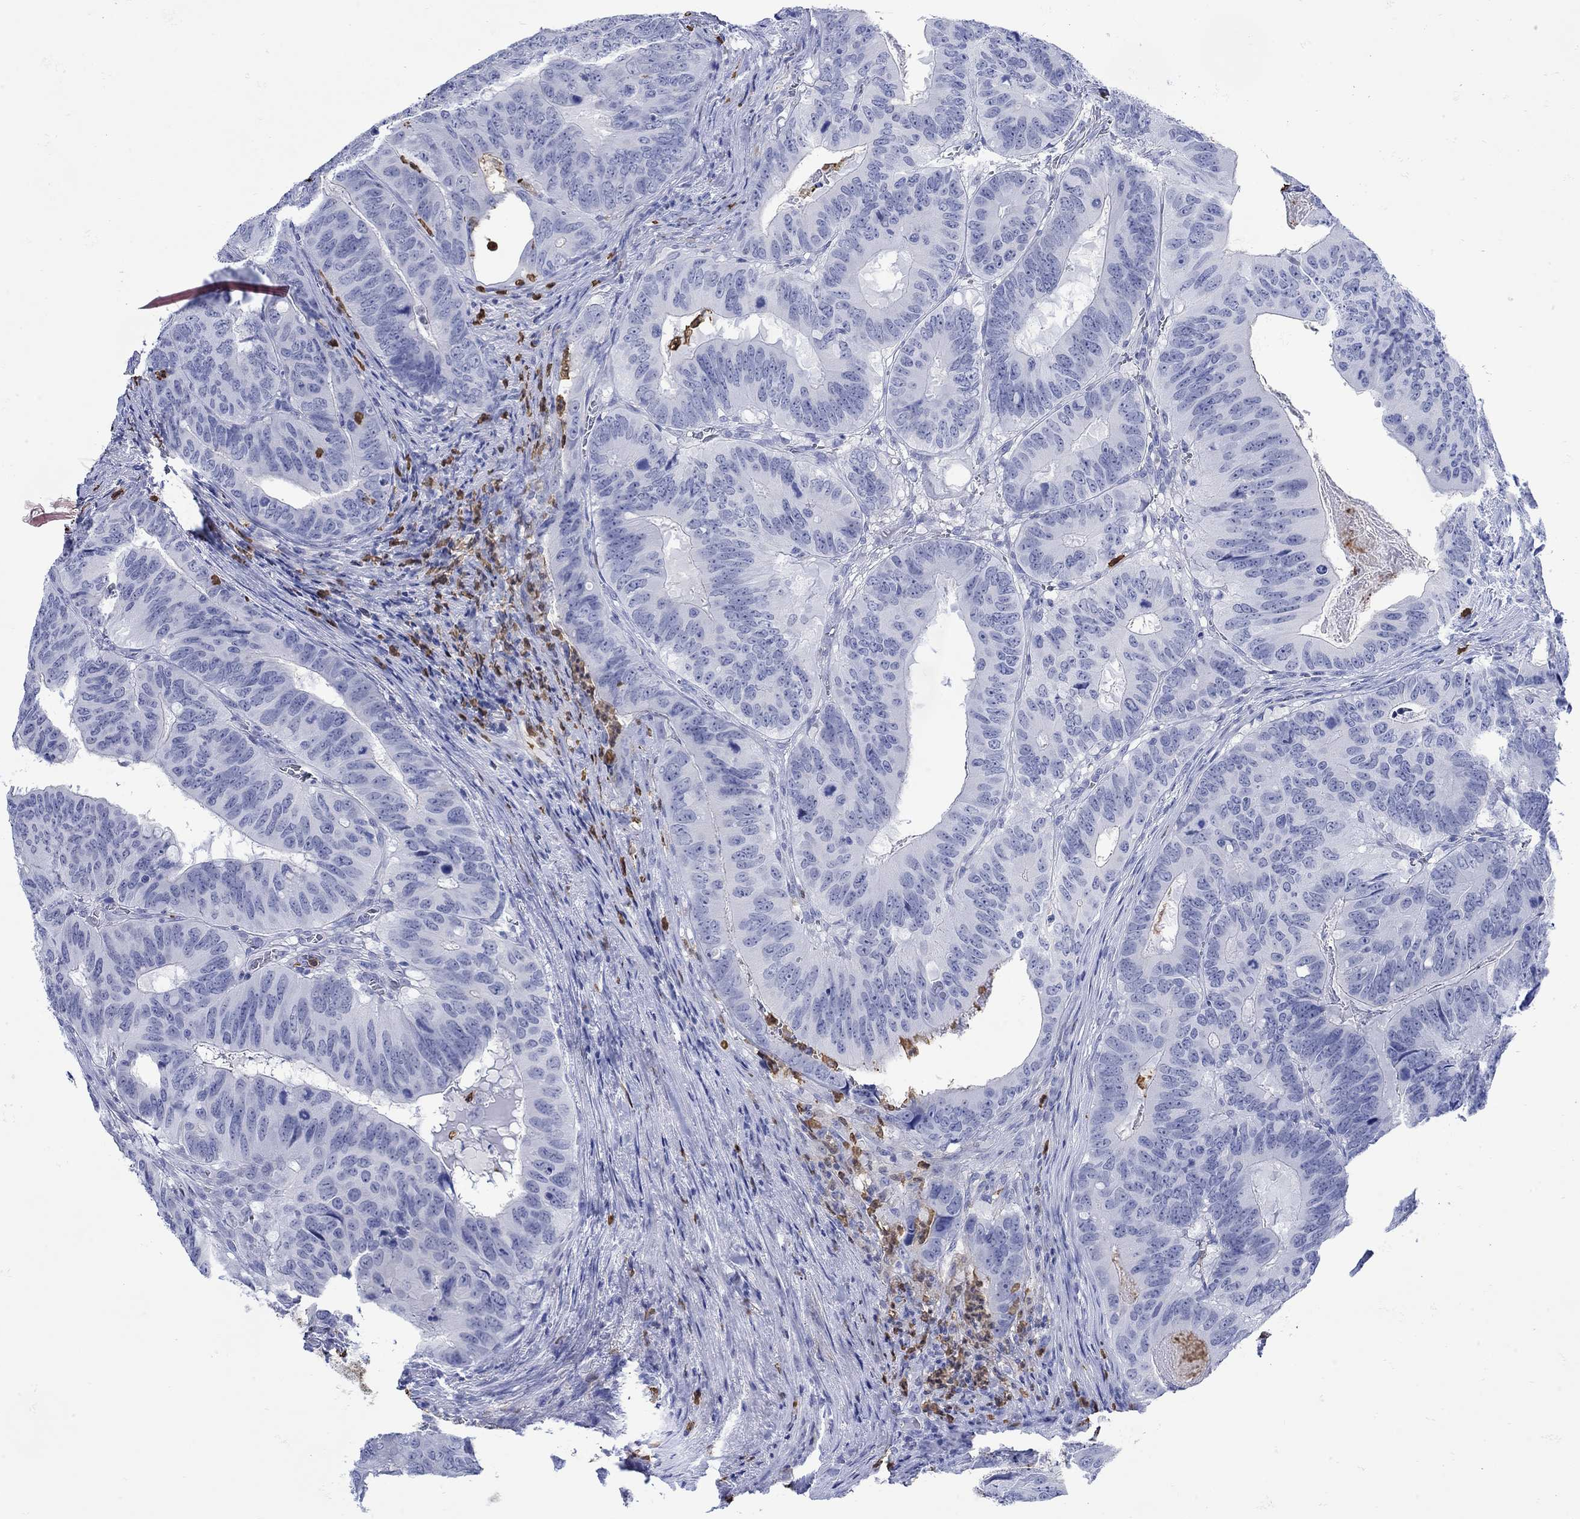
{"staining": {"intensity": "negative", "quantity": "none", "location": "none"}, "tissue": "colorectal cancer", "cell_type": "Tumor cells", "image_type": "cancer", "snomed": [{"axis": "morphology", "description": "Adenocarcinoma, NOS"}, {"axis": "topography", "description": "Colon"}], "caption": "The histopathology image demonstrates no staining of tumor cells in adenocarcinoma (colorectal).", "gene": "LINGO3", "patient": {"sex": "male", "age": 79}}